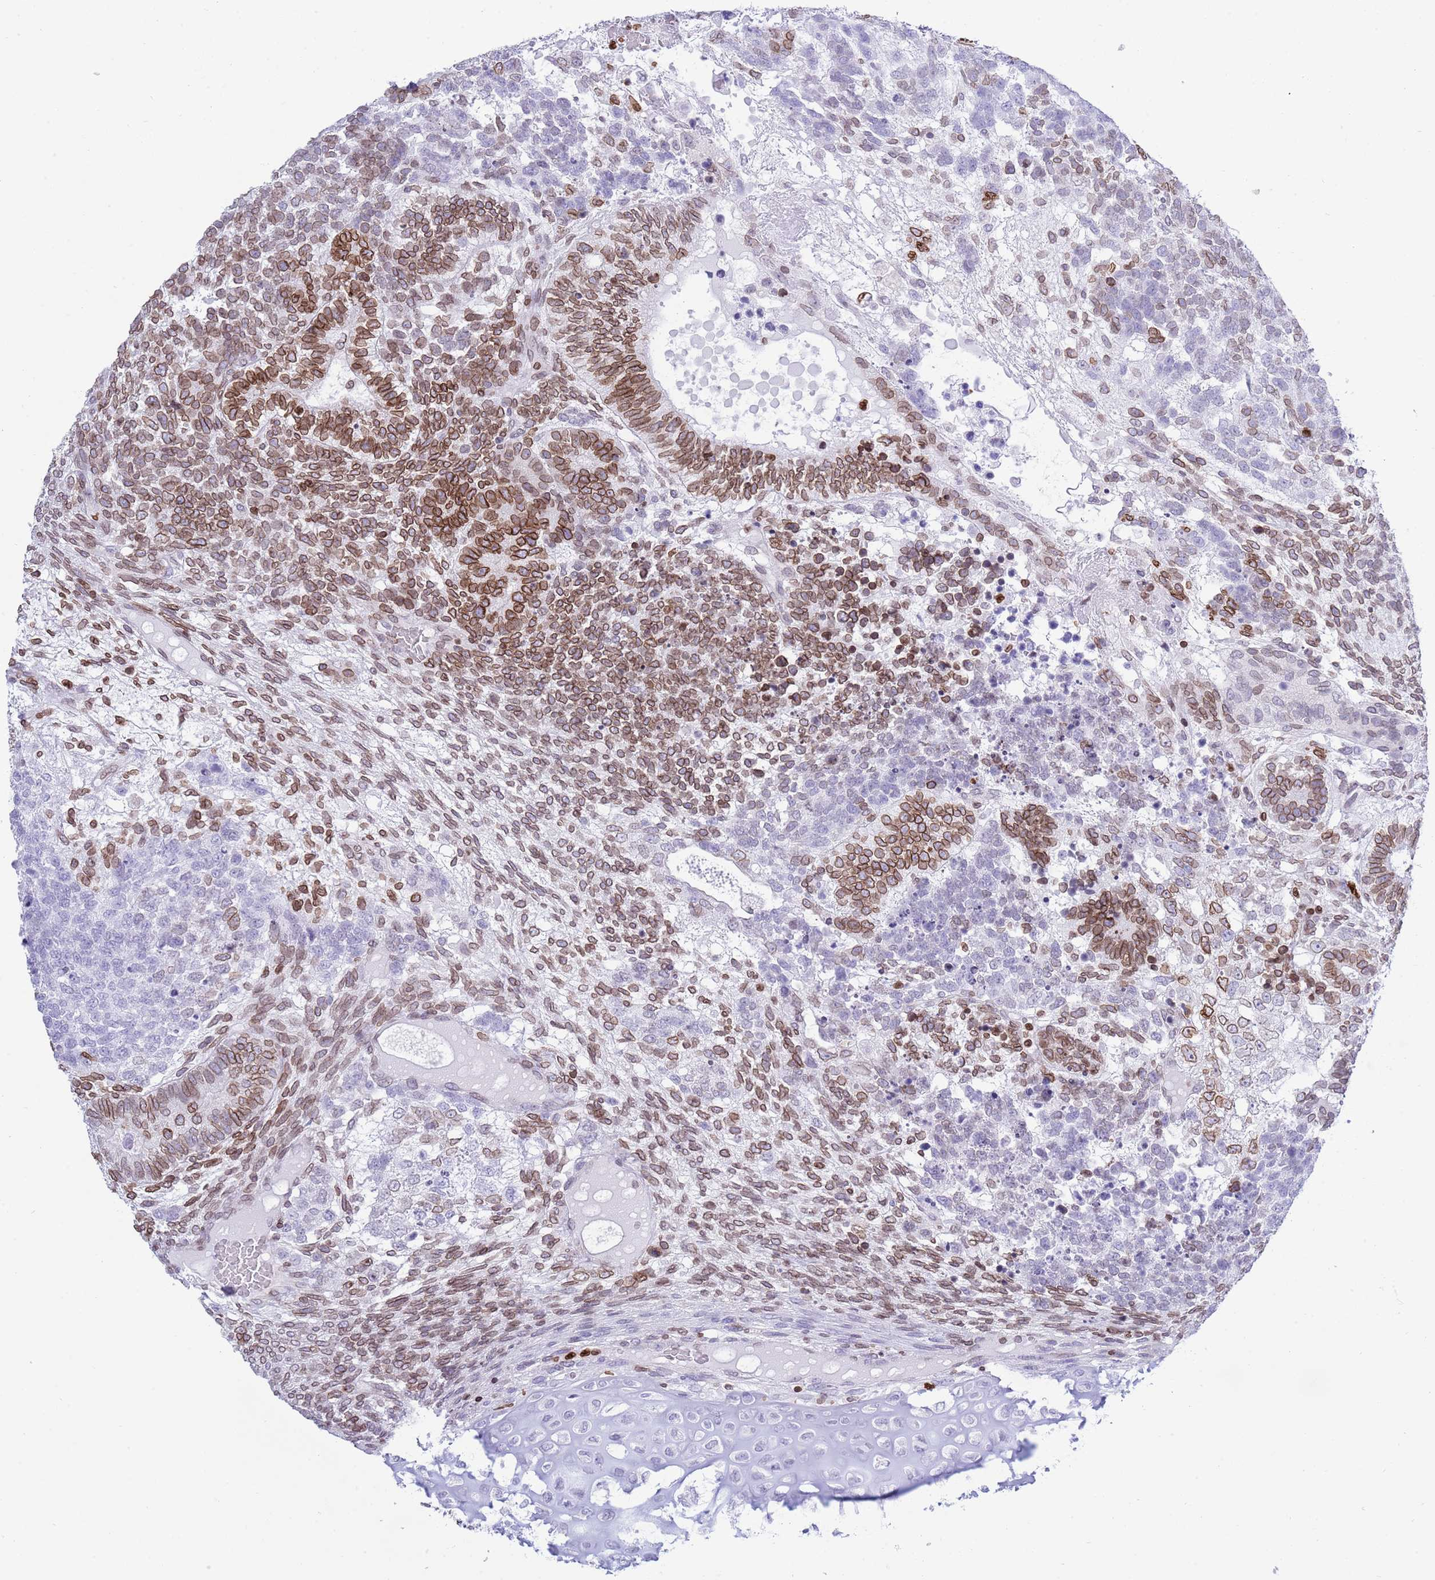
{"staining": {"intensity": "strong", "quantity": "25%-75%", "location": "cytoplasmic/membranous,nuclear"}, "tissue": "testis cancer", "cell_type": "Tumor cells", "image_type": "cancer", "snomed": [{"axis": "morphology", "description": "Carcinoma, Embryonal, NOS"}, {"axis": "topography", "description": "Testis"}], "caption": "There is high levels of strong cytoplasmic/membranous and nuclear expression in tumor cells of embryonal carcinoma (testis), as demonstrated by immunohistochemical staining (brown color).", "gene": "LBR", "patient": {"sex": "male", "age": 23}}